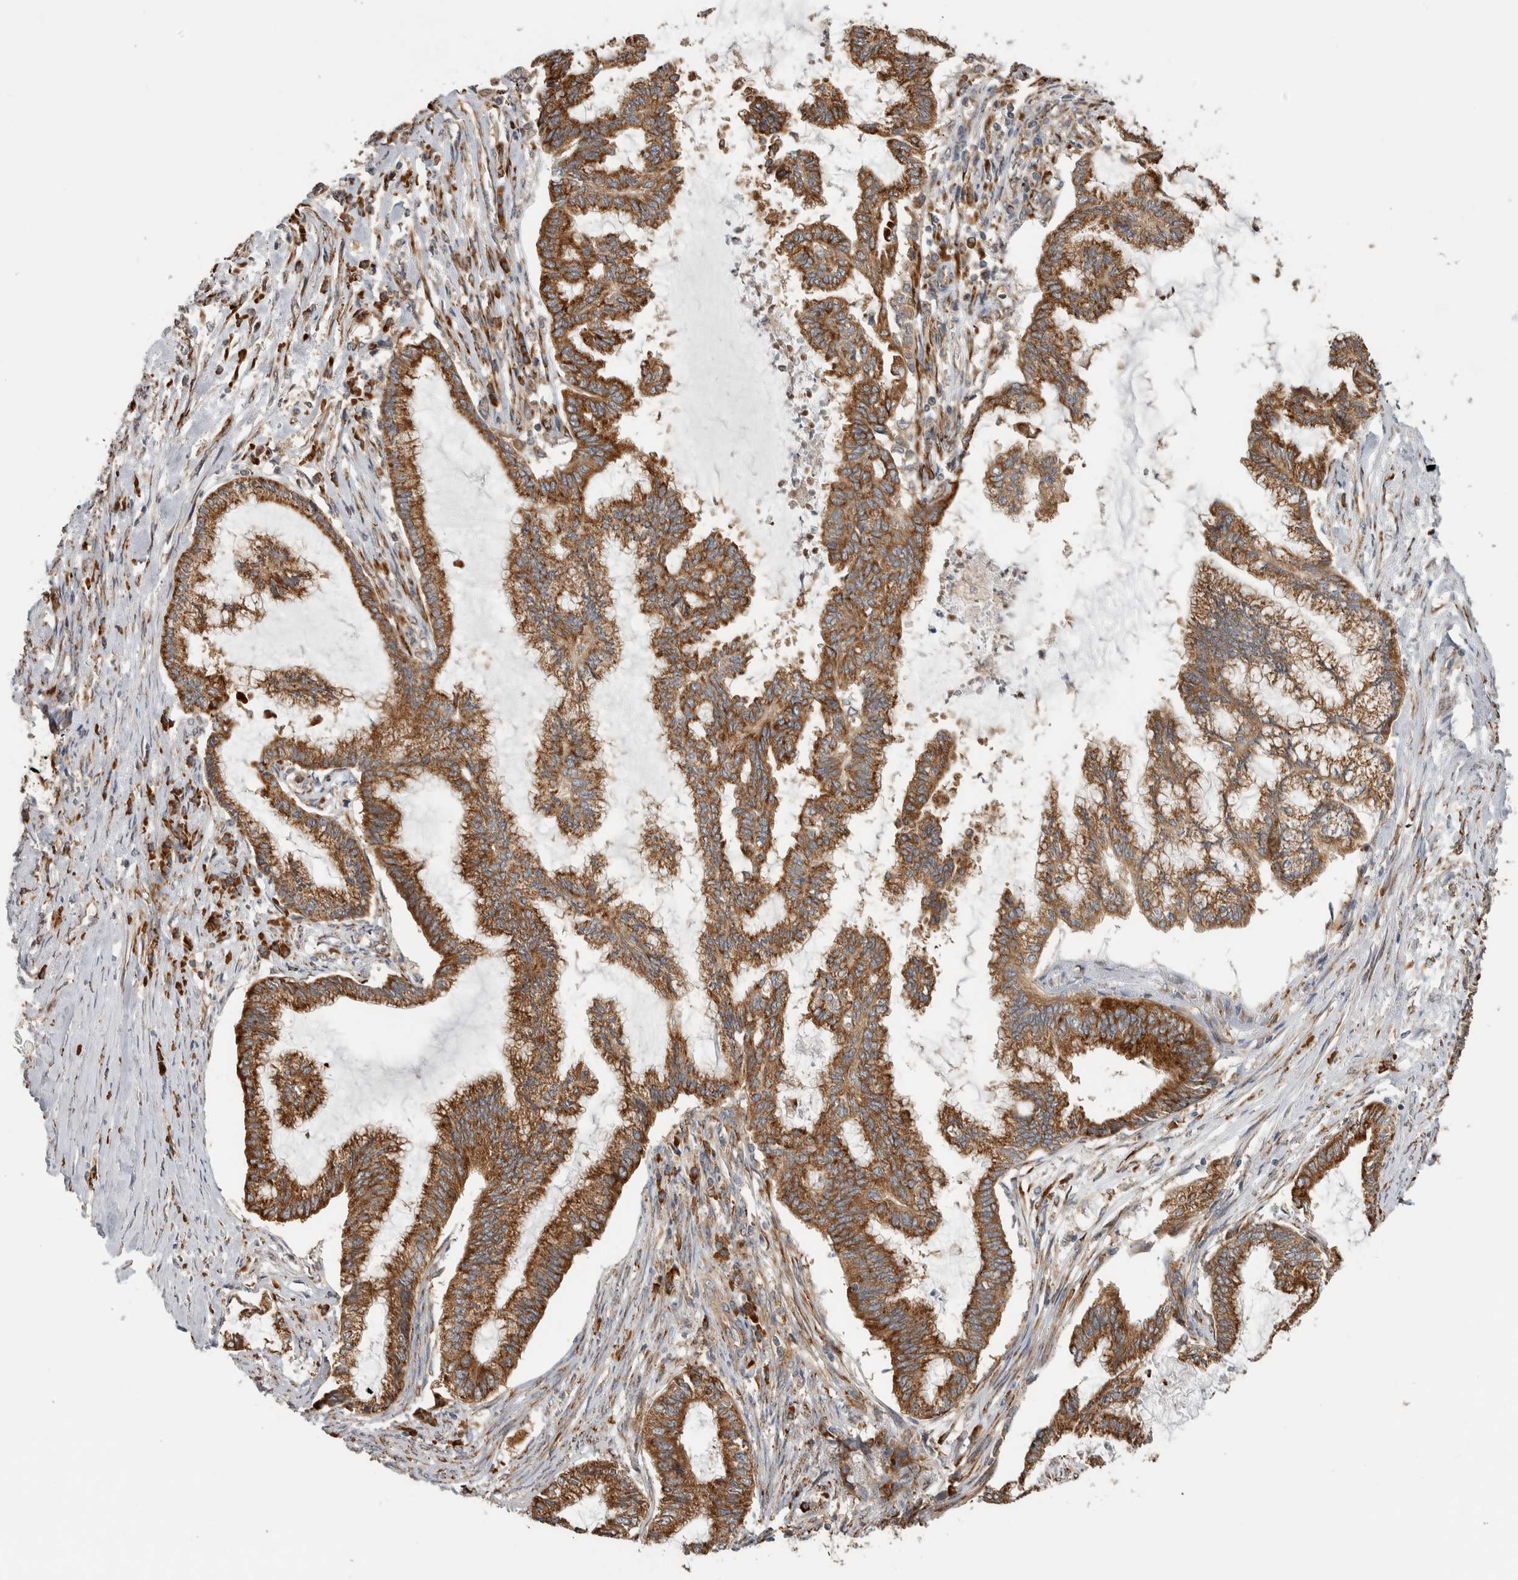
{"staining": {"intensity": "strong", "quantity": ">75%", "location": "cytoplasmic/membranous"}, "tissue": "endometrial cancer", "cell_type": "Tumor cells", "image_type": "cancer", "snomed": [{"axis": "morphology", "description": "Adenocarcinoma, NOS"}, {"axis": "topography", "description": "Endometrium"}], "caption": "Approximately >75% of tumor cells in adenocarcinoma (endometrial) exhibit strong cytoplasmic/membranous protein staining as visualized by brown immunohistochemical staining.", "gene": "EIF3H", "patient": {"sex": "female", "age": 86}}